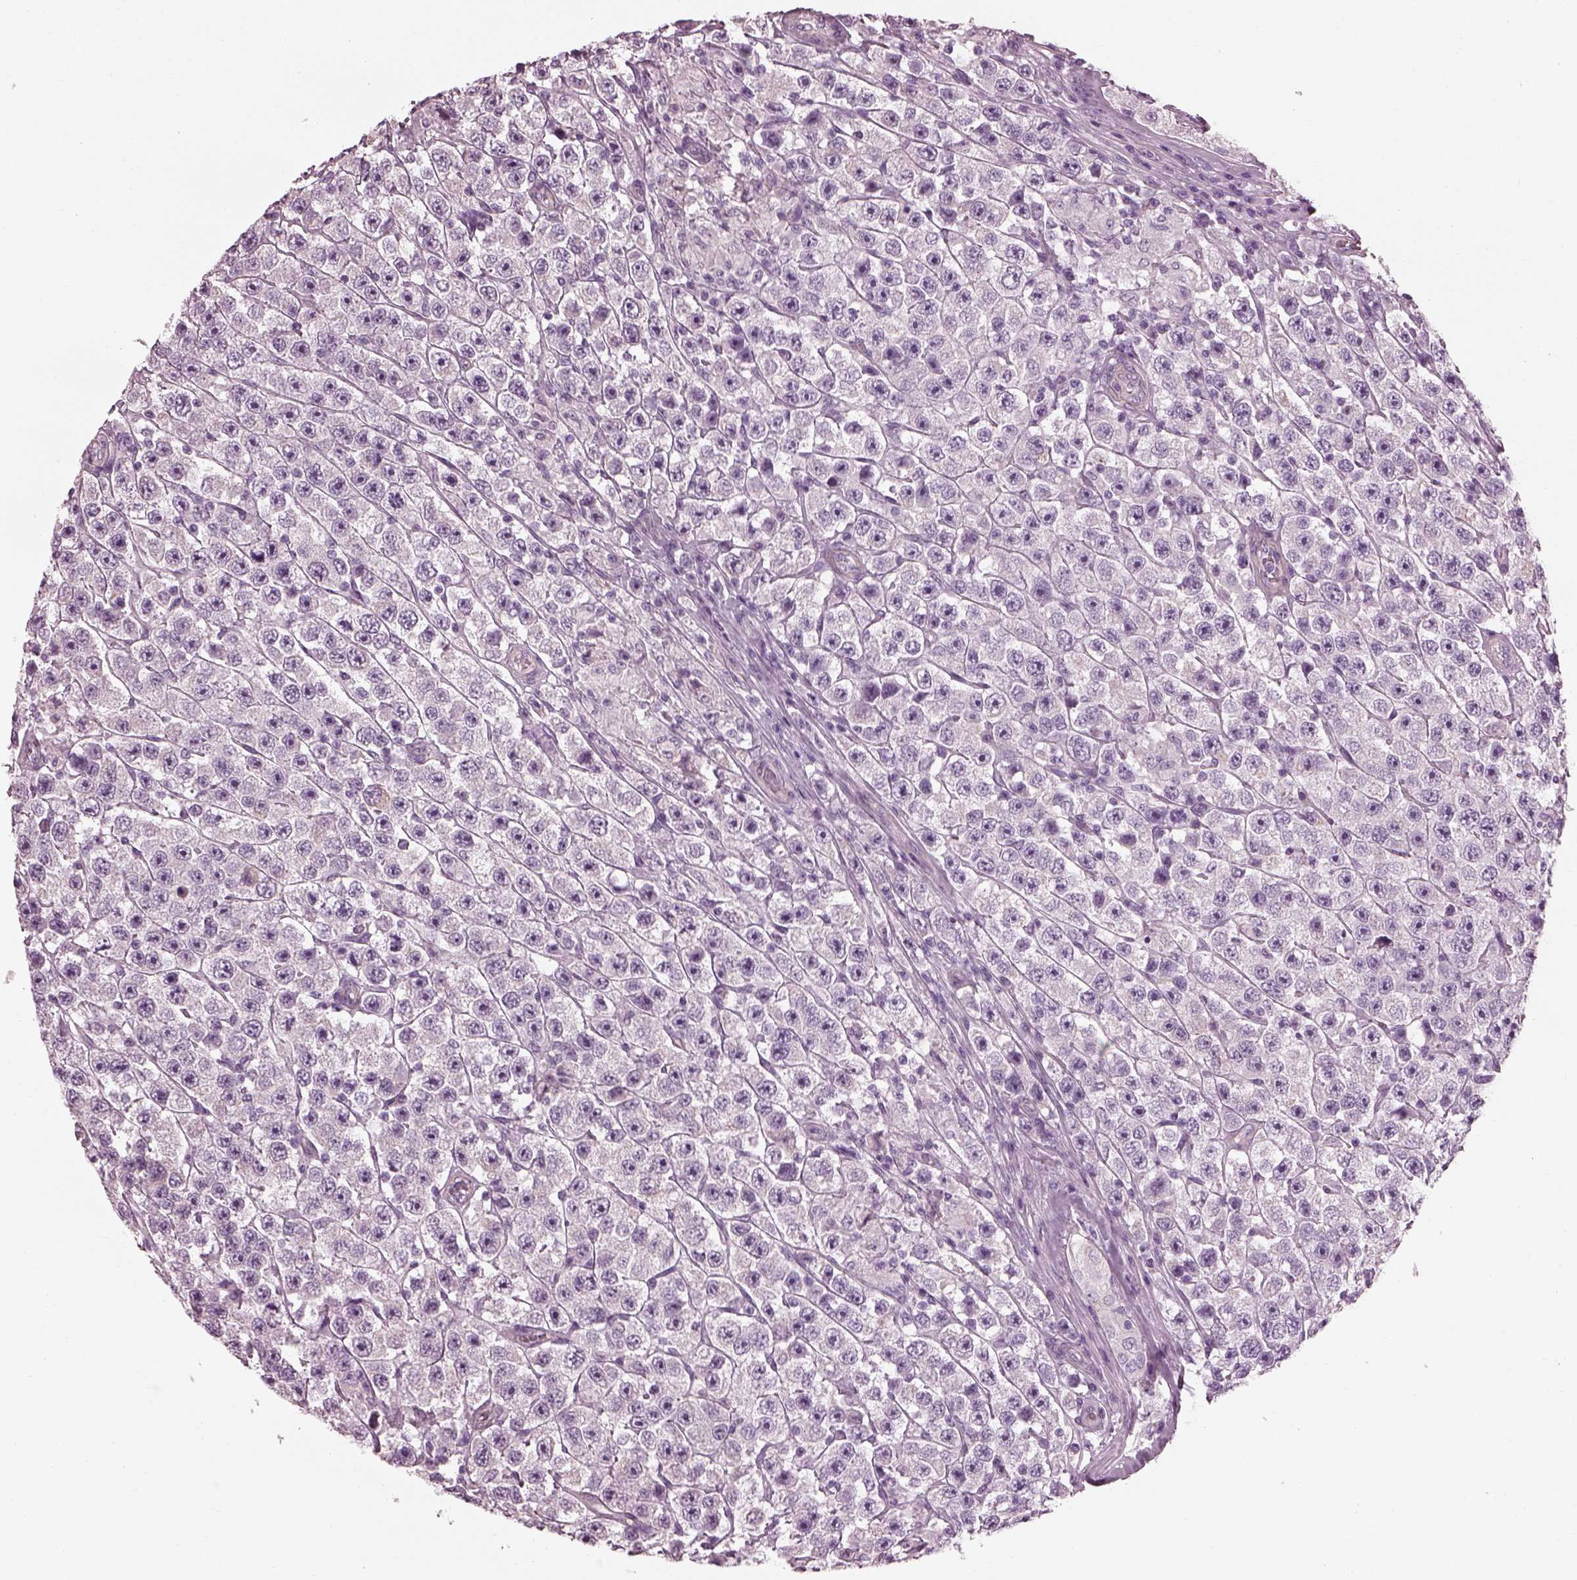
{"staining": {"intensity": "negative", "quantity": "none", "location": "none"}, "tissue": "testis cancer", "cell_type": "Tumor cells", "image_type": "cancer", "snomed": [{"axis": "morphology", "description": "Seminoma, NOS"}, {"axis": "topography", "description": "Testis"}], "caption": "High magnification brightfield microscopy of testis cancer (seminoma) stained with DAB (brown) and counterstained with hematoxylin (blue): tumor cells show no significant positivity. (Brightfield microscopy of DAB (3,3'-diaminobenzidine) IHC at high magnification).", "gene": "BFSP1", "patient": {"sex": "male", "age": 45}}